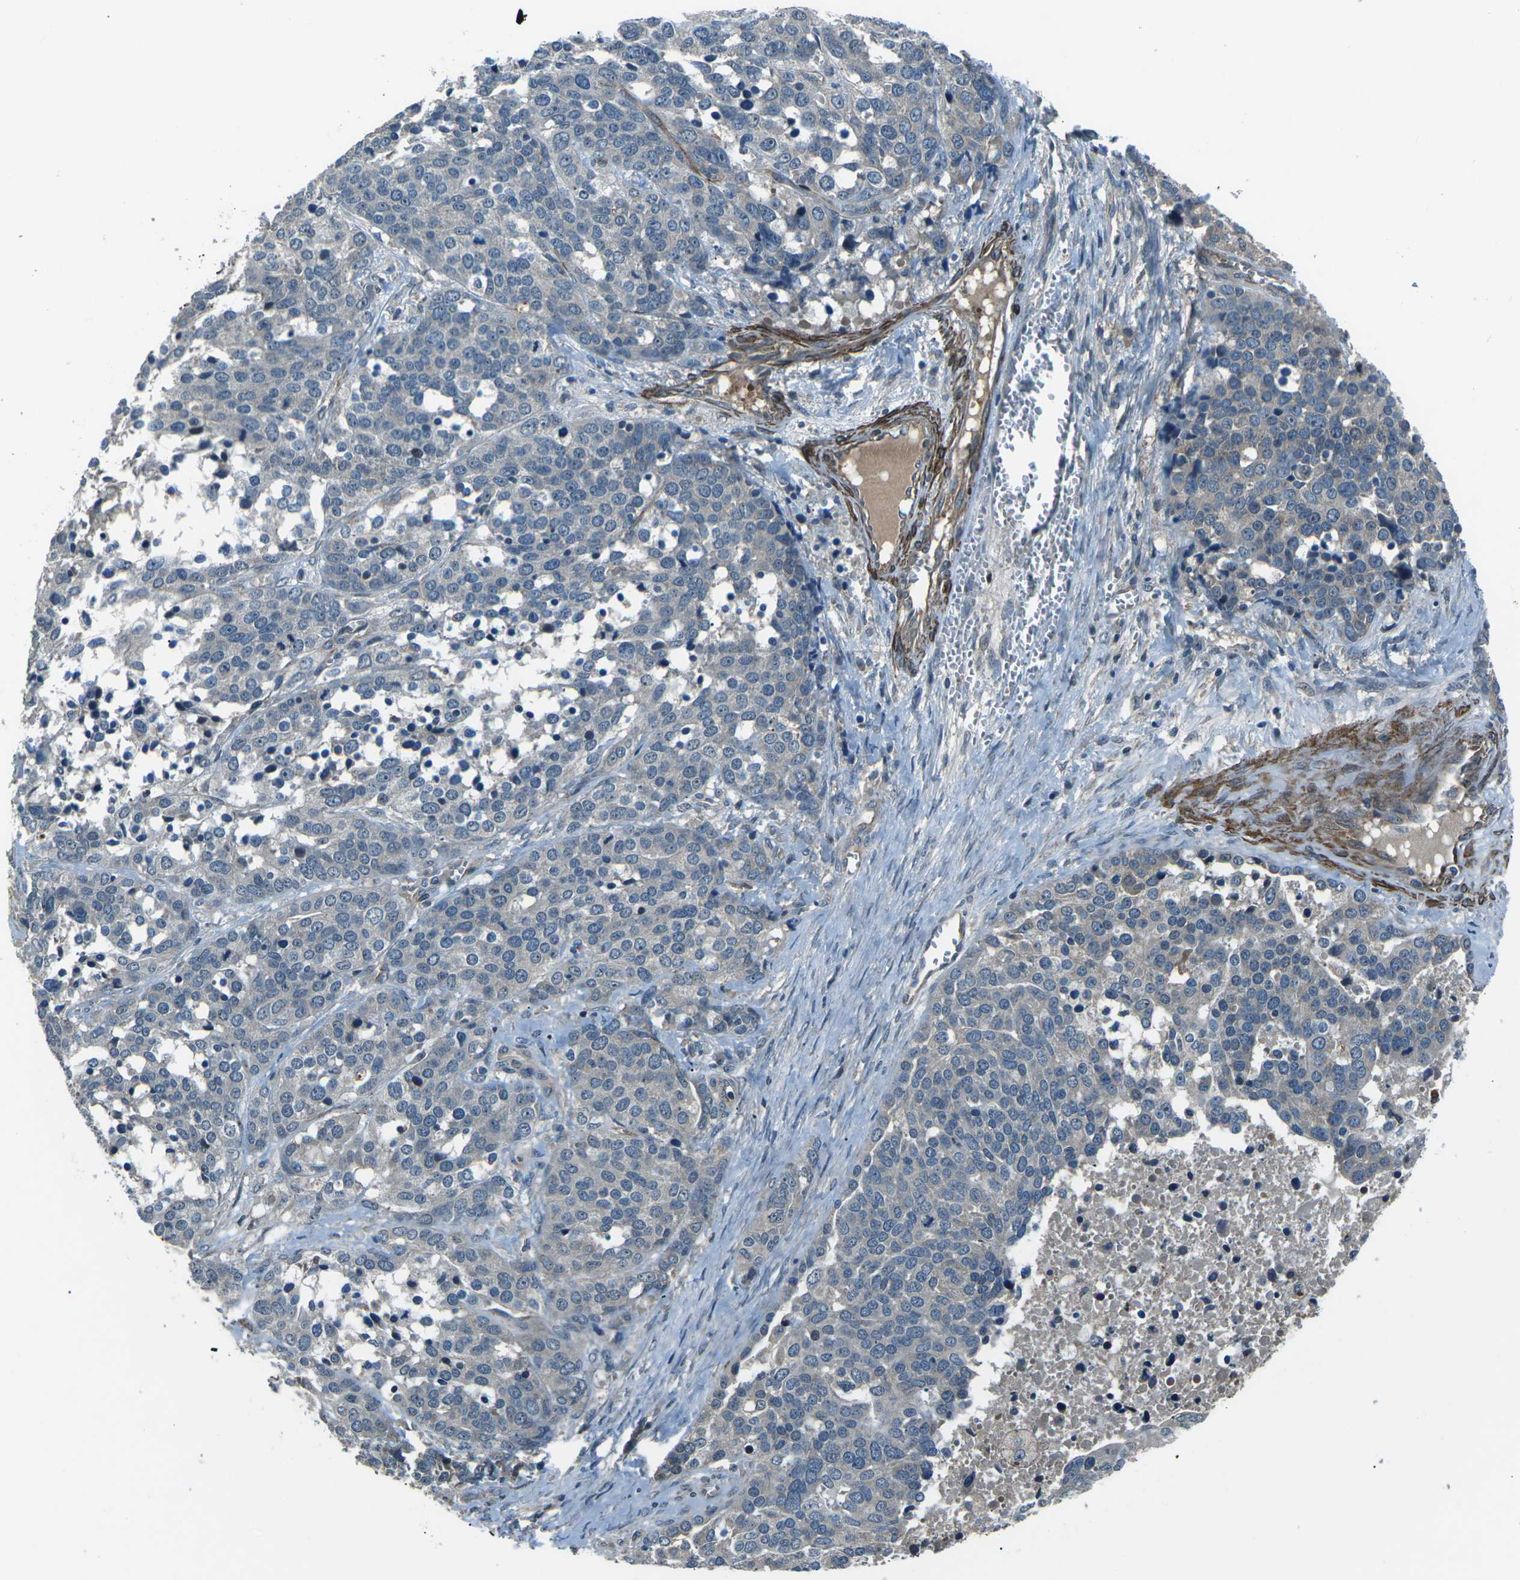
{"staining": {"intensity": "negative", "quantity": "none", "location": "none"}, "tissue": "ovarian cancer", "cell_type": "Tumor cells", "image_type": "cancer", "snomed": [{"axis": "morphology", "description": "Cystadenocarcinoma, serous, NOS"}, {"axis": "topography", "description": "Ovary"}], "caption": "Immunohistochemical staining of serous cystadenocarcinoma (ovarian) exhibits no significant positivity in tumor cells.", "gene": "AFAP1", "patient": {"sex": "female", "age": 44}}